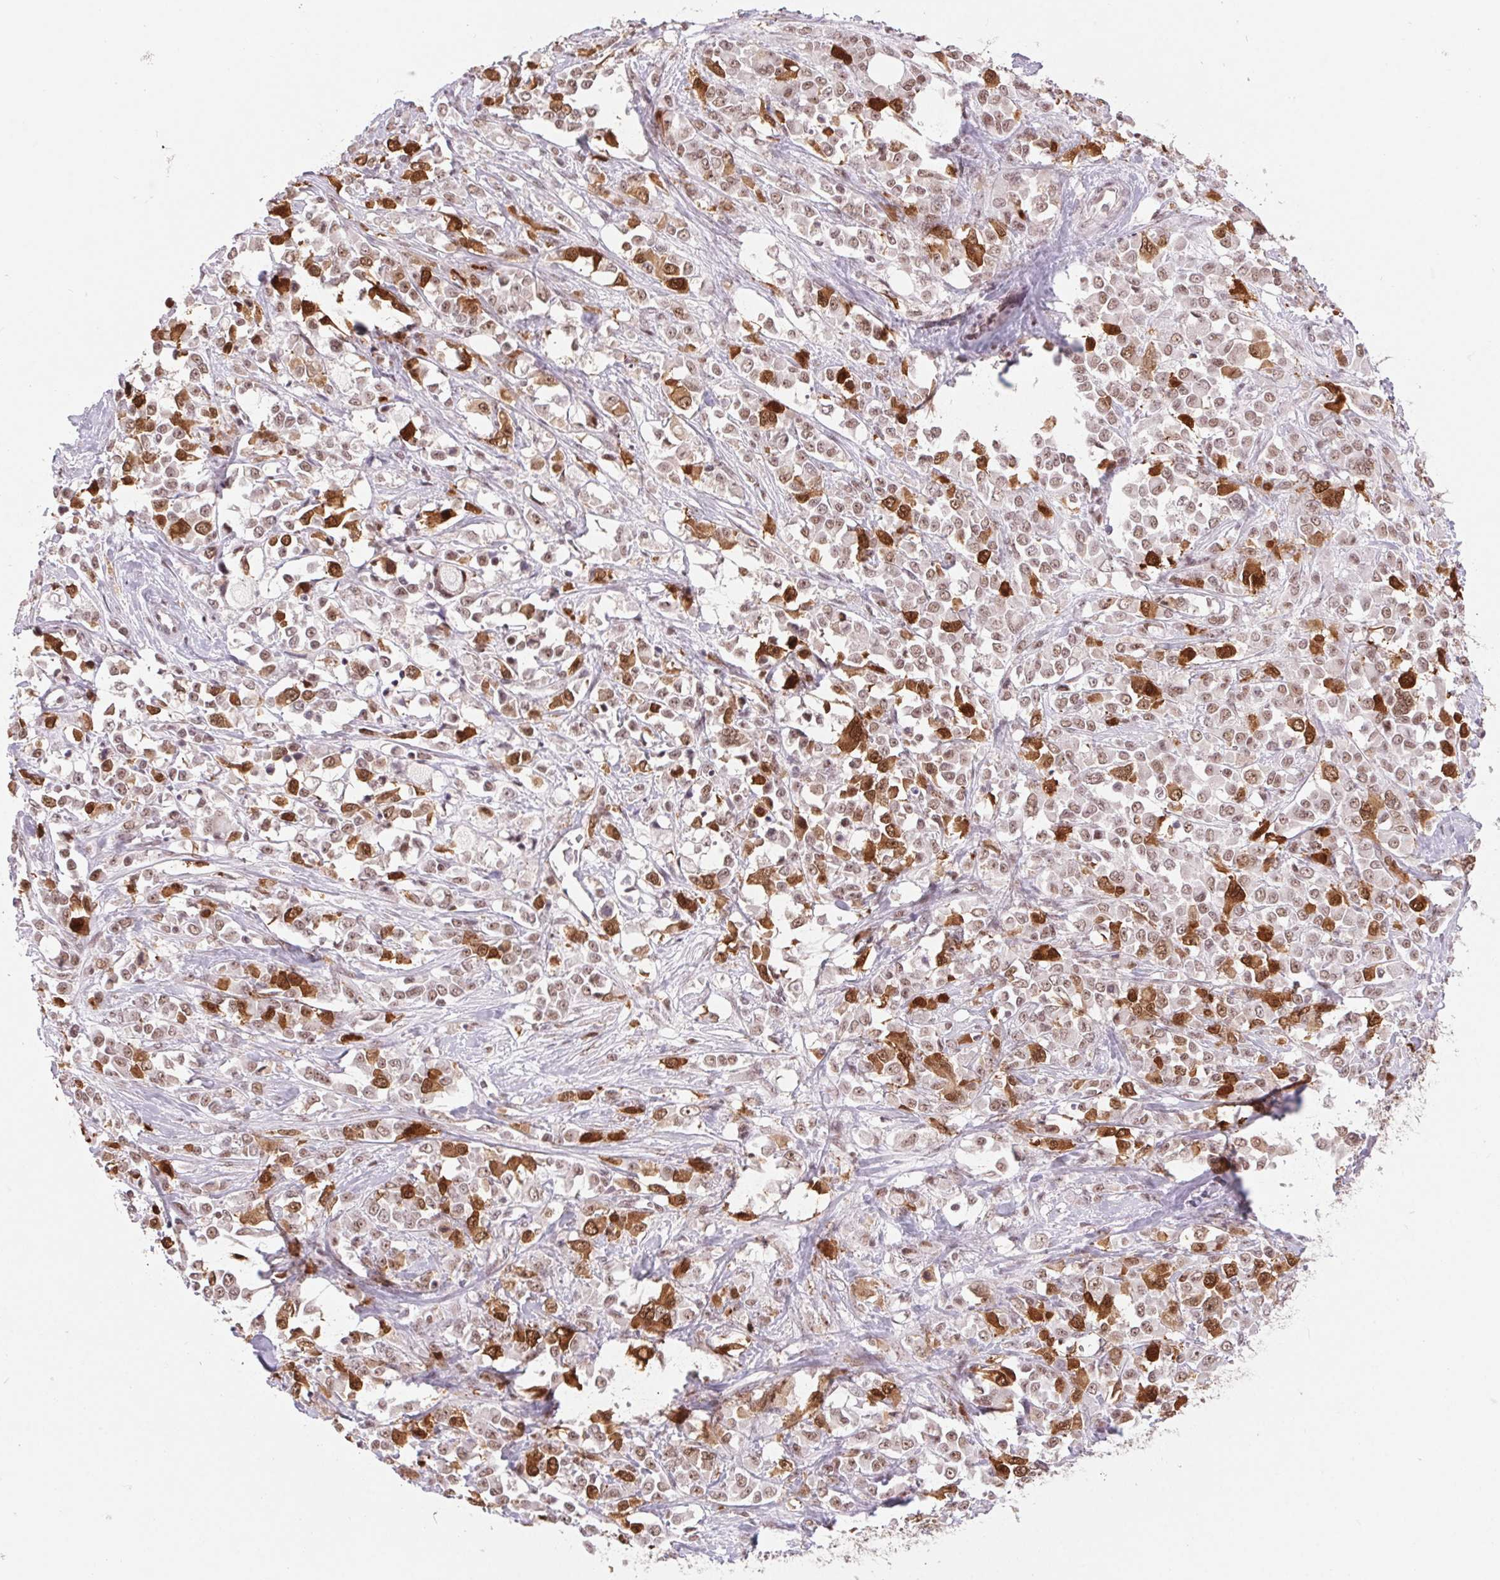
{"staining": {"intensity": "strong", "quantity": "25%-75%", "location": "cytoplasmic/membranous,nuclear"}, "tissue": "stomach cancer", "cell_type": "Tumor cells", "image_type": "cancer", "snomed": [{"axis": "morphology", "description": "Adenocarcinoma, NOS"}, {"axis": "topography", "description": "Stomach"}], "caption": "Immunohistochemistry image of adenocarcinoma (stomach) stained for a protein (brown), which exhibits high levels of strong cytoplasmic/membranous and nuclear positivity in approximately 25%-75% of tumor cells.", "gene": "CD2BP2", "patient": {"sex": "female", "age": 76}}